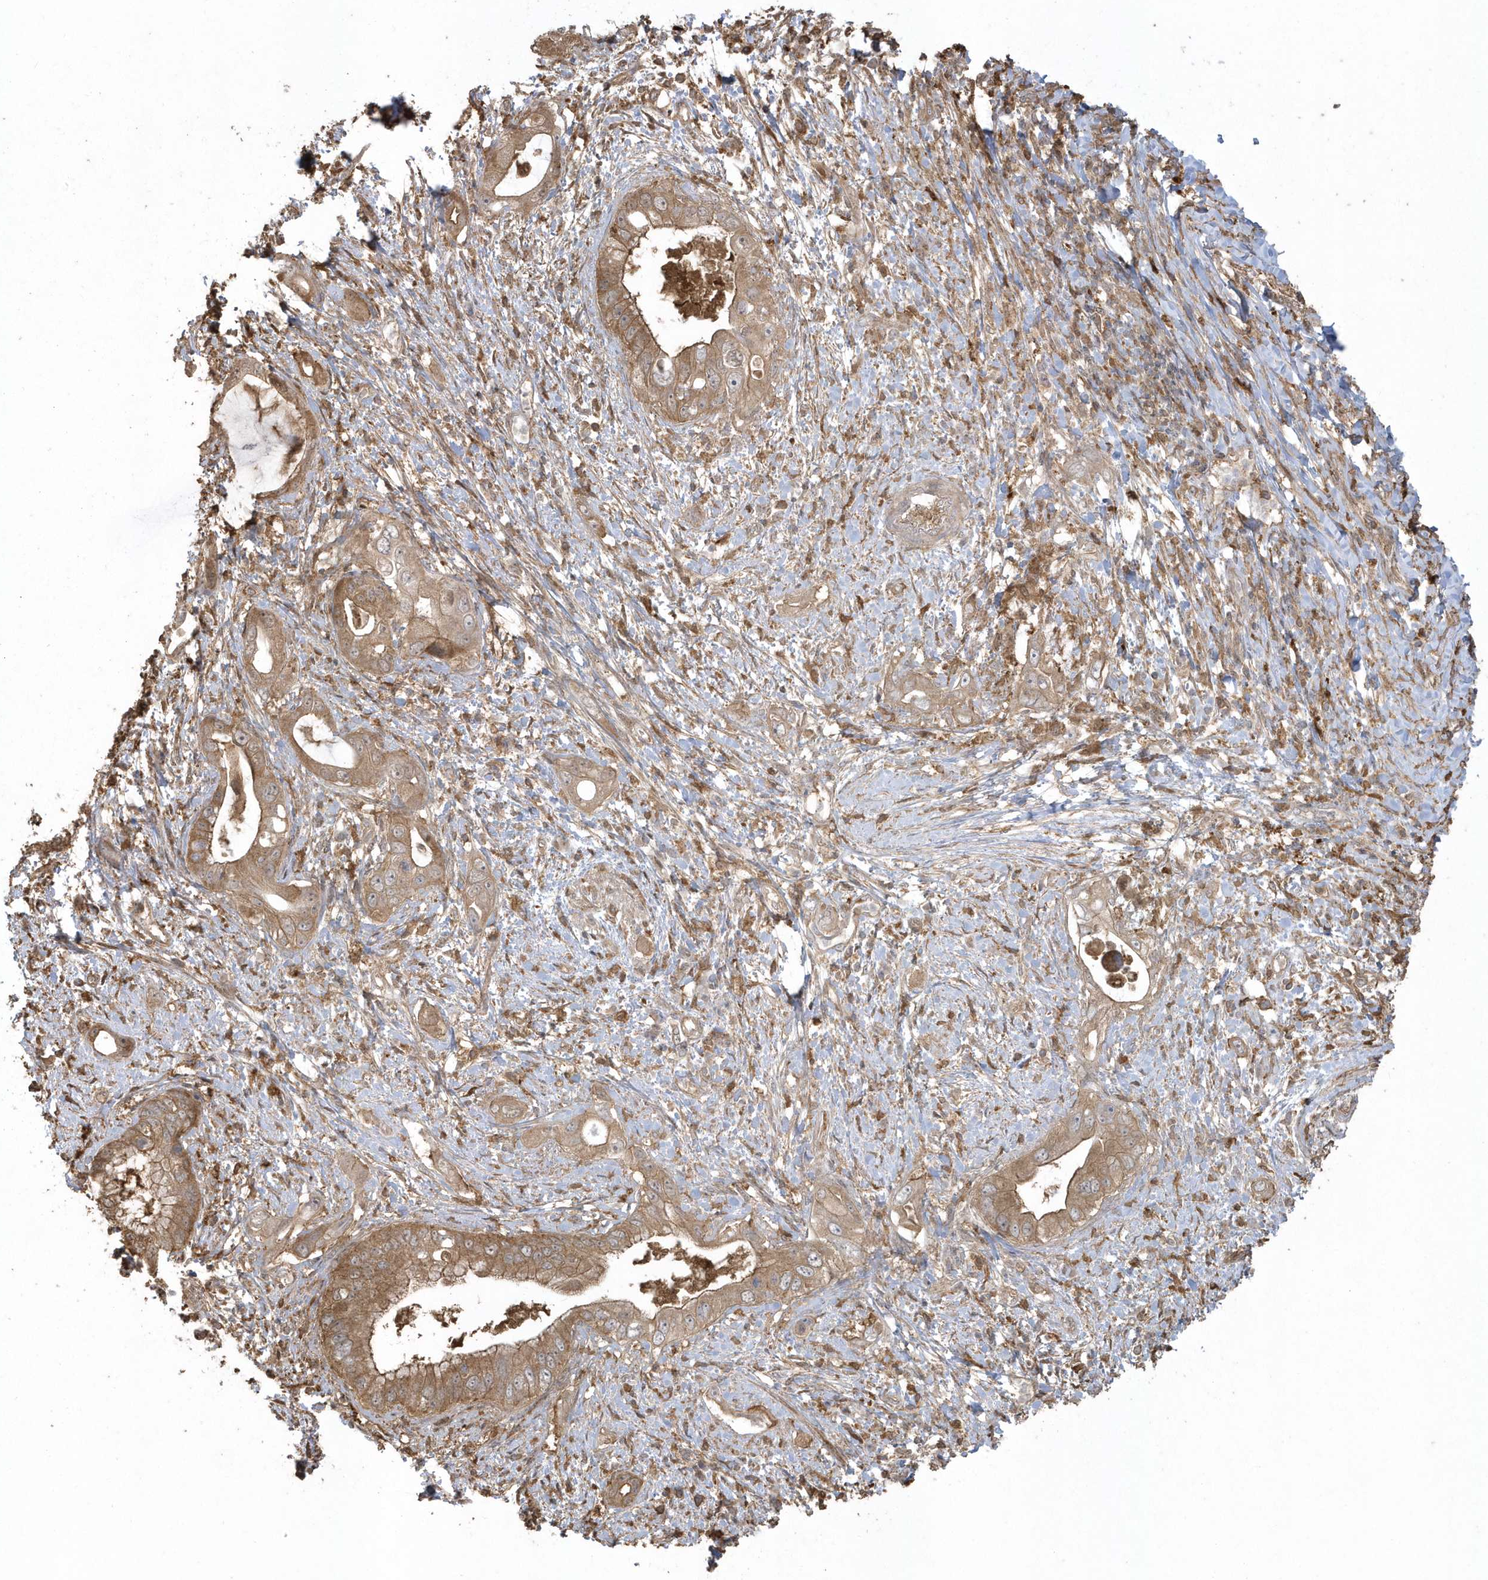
{"staining": {"intensity": "moderate", "quantity": ">75%", "location": "cytoplasmic/membranous"}, "tissue": "pancreatic cancer", "cell_type": "Tumor cells", "image_type": "cancer", "snomed": [{"axis": "morphology", "description": "Inflammation, NOS"}, {"axis": "morphology", "description": "Adenocarcinoma, NOS"}, {"axis": "topography", "description": "Pancreas"}], "caption": "Human adenocarcinoma (pancreatic) stained with a brown dye exhibits moderate cytoplasmic/membranous positive positivity in approximately >75% of tumor cells.", "gene": "HNMT", "patient": {"sex": "female", "age": 56}}